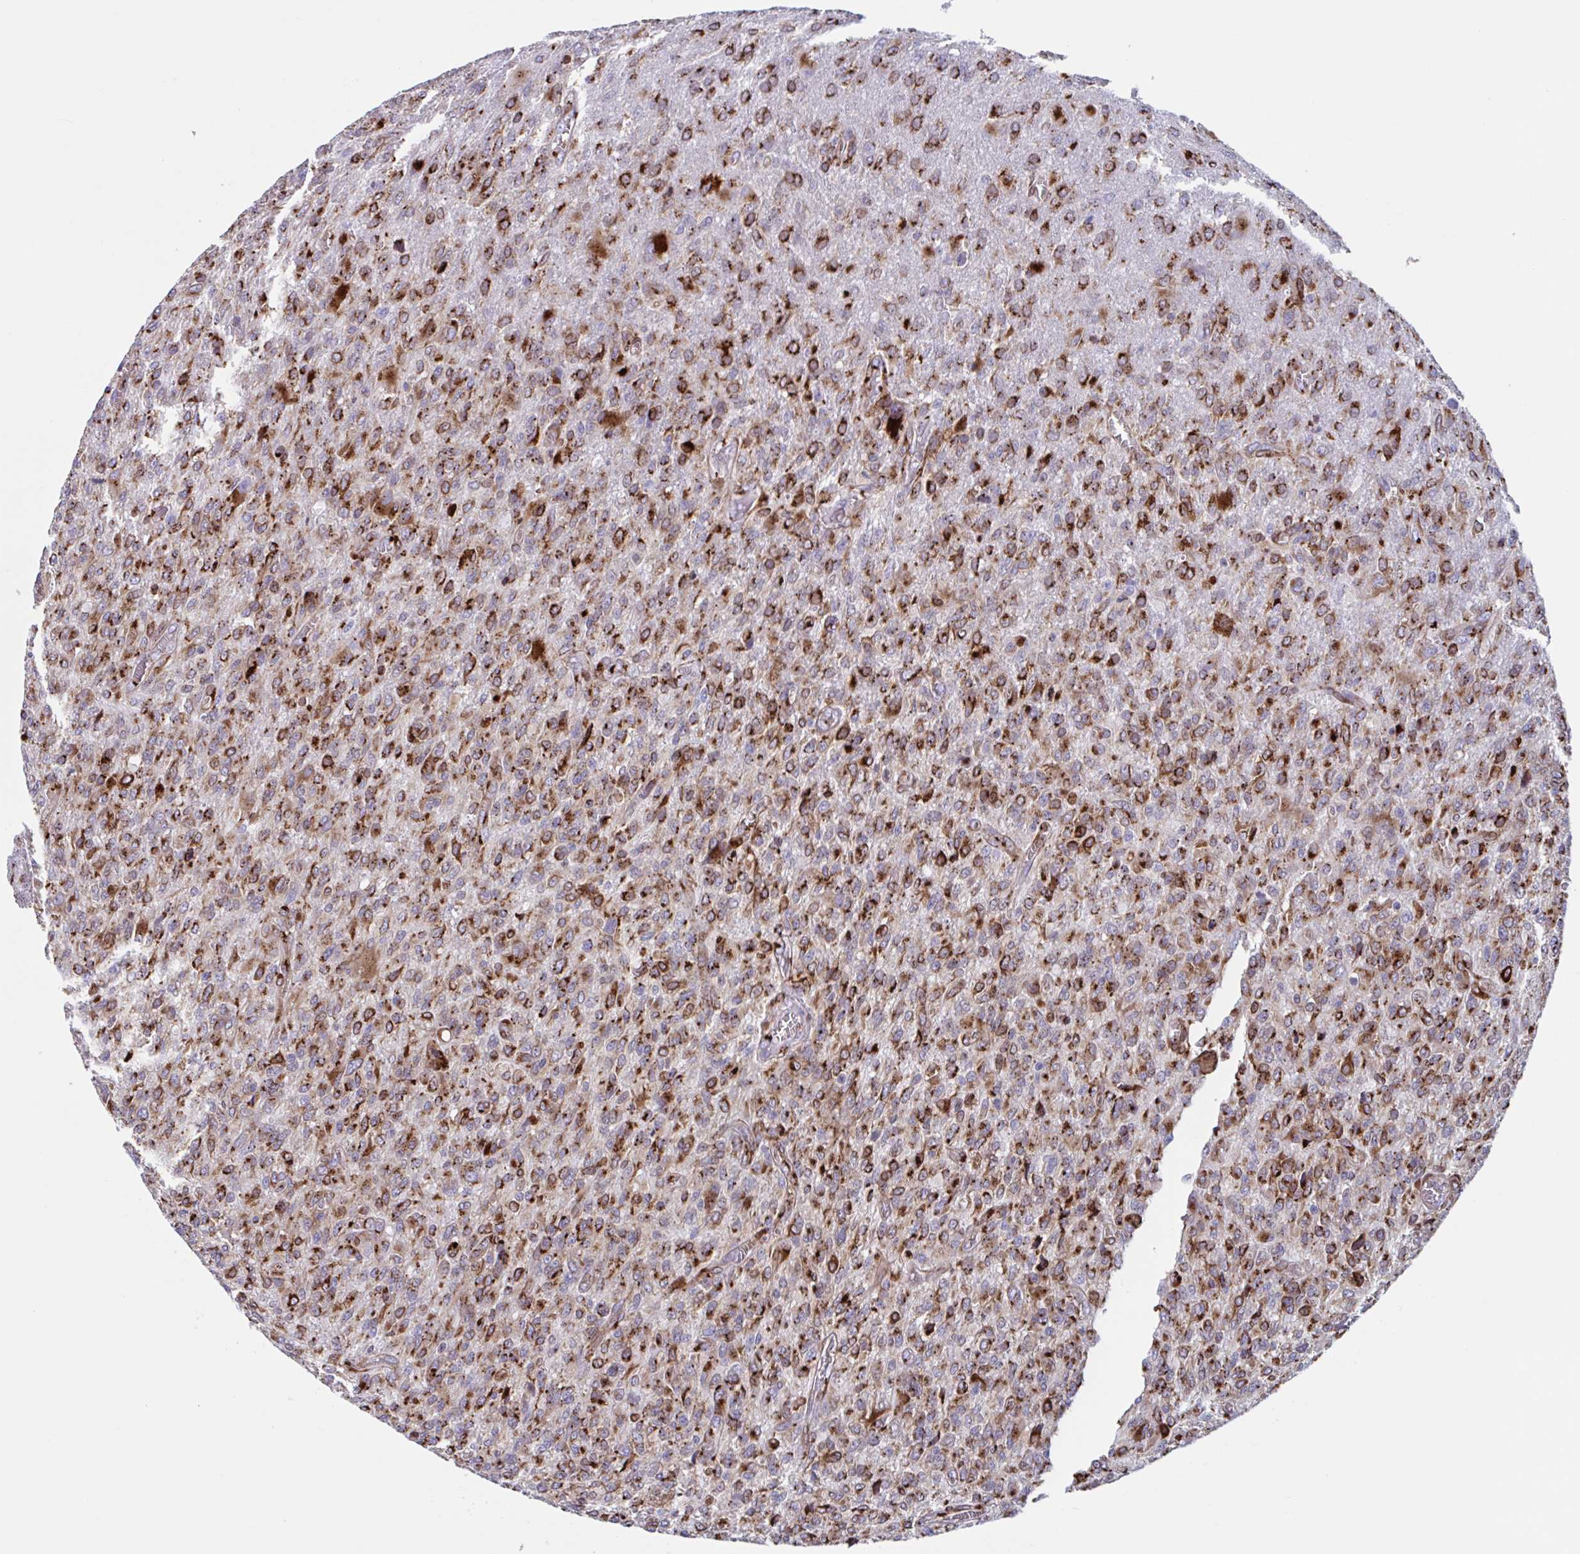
{"staining": {"intensity": "strong", "quantity": ">75%", "location": "cytoplasmic/membranous"}, "tissue": "glioma", "cell_type": "Tumor cells", "image_type": "cancer", "snomed": [{"axis": "morphology", "description": "Glioma, malignant, High grade"}, {"axis": "topography", "description": "Brain"}], "caption": "Human glioma stained with a protein marker exhibits strong staining in tumor cells.", "gene": "RFK", "patient": {"sex": "male", "age": 61}}